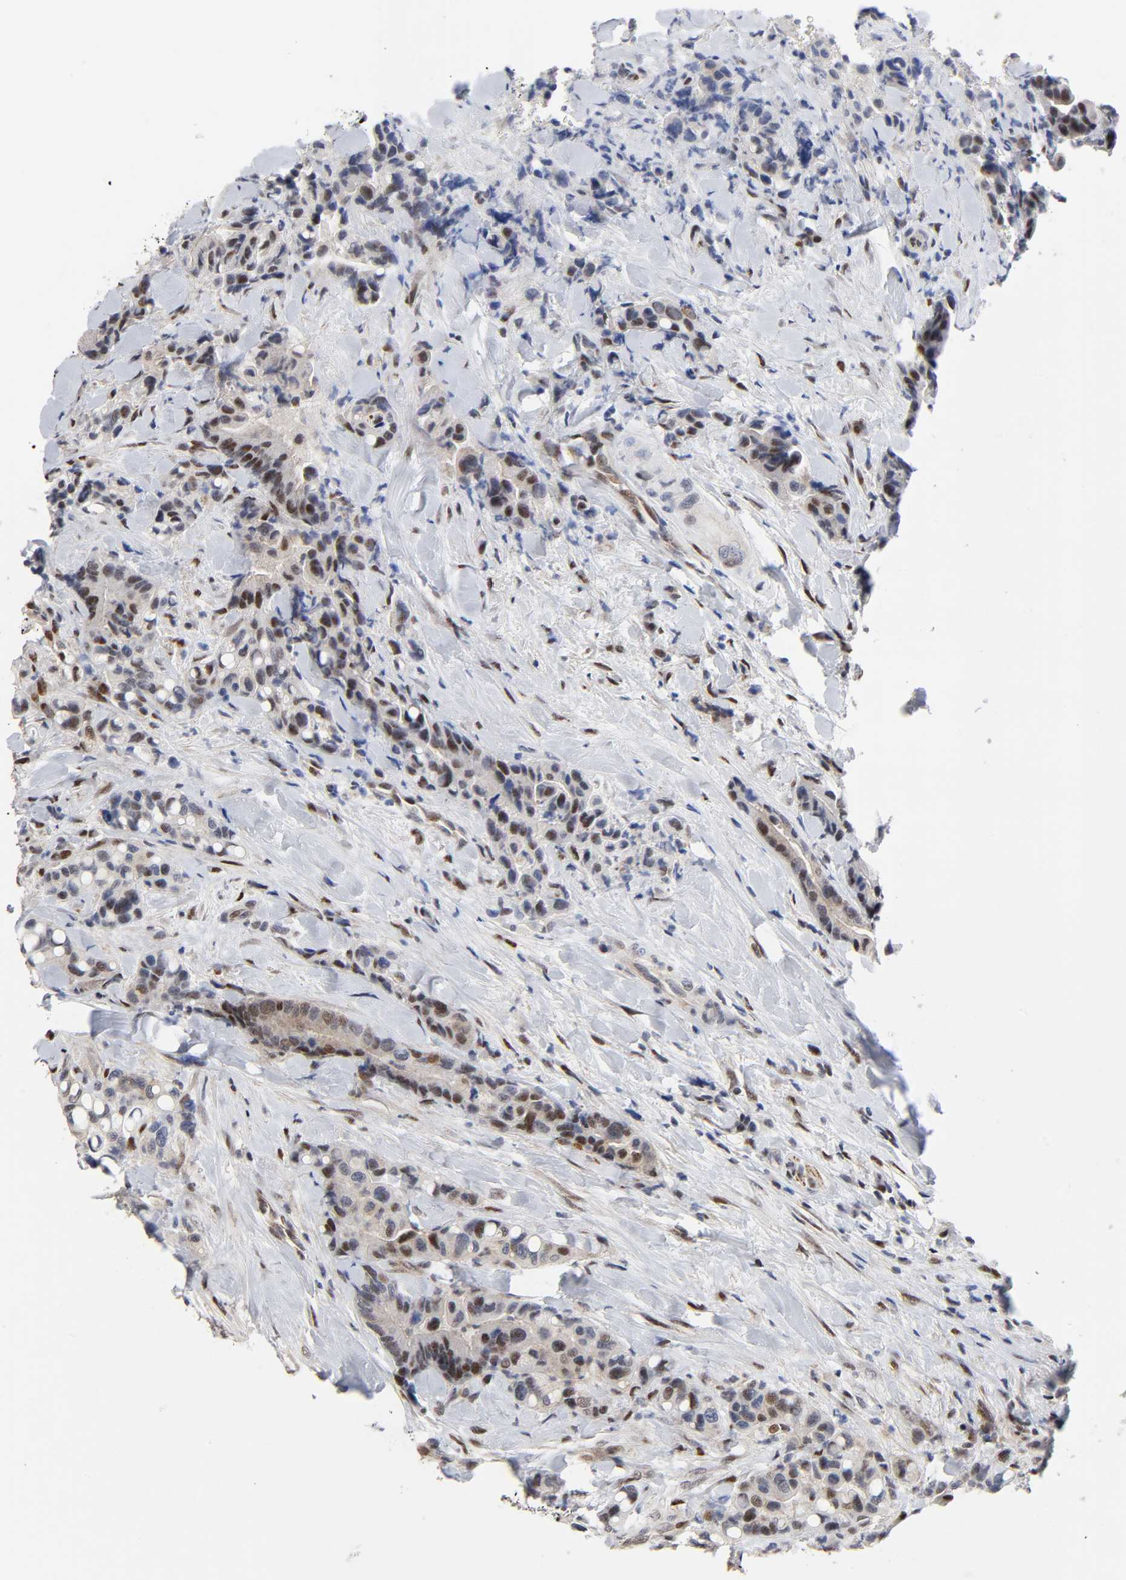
{"staining": {"intensity": "moderate", "quantity": "25%-75%", "location": "cytoplasmic/membranous,nuclear"}, "tissue": "colorectal cancer", "cell_type": "Tumor cells", "image_type": "cancer", "snomed": [{"axis": "morphology", "description": "Normal tissue, NOS"}, {"axis": "morphology", "description": "Adenocarcinoma, NOS"}, {"axis": "topography", "description": "Colon"}], "caption": "Immunohistochemical staining of human adenocarcinoma (colorectal) exhibits medium levels of moderate cytoplasmic/membranous and nuclear positivity in approximately 25%-75% of tumor cells.", "gene": "STK38", "patient": {"sex": "male", "age": 82}}